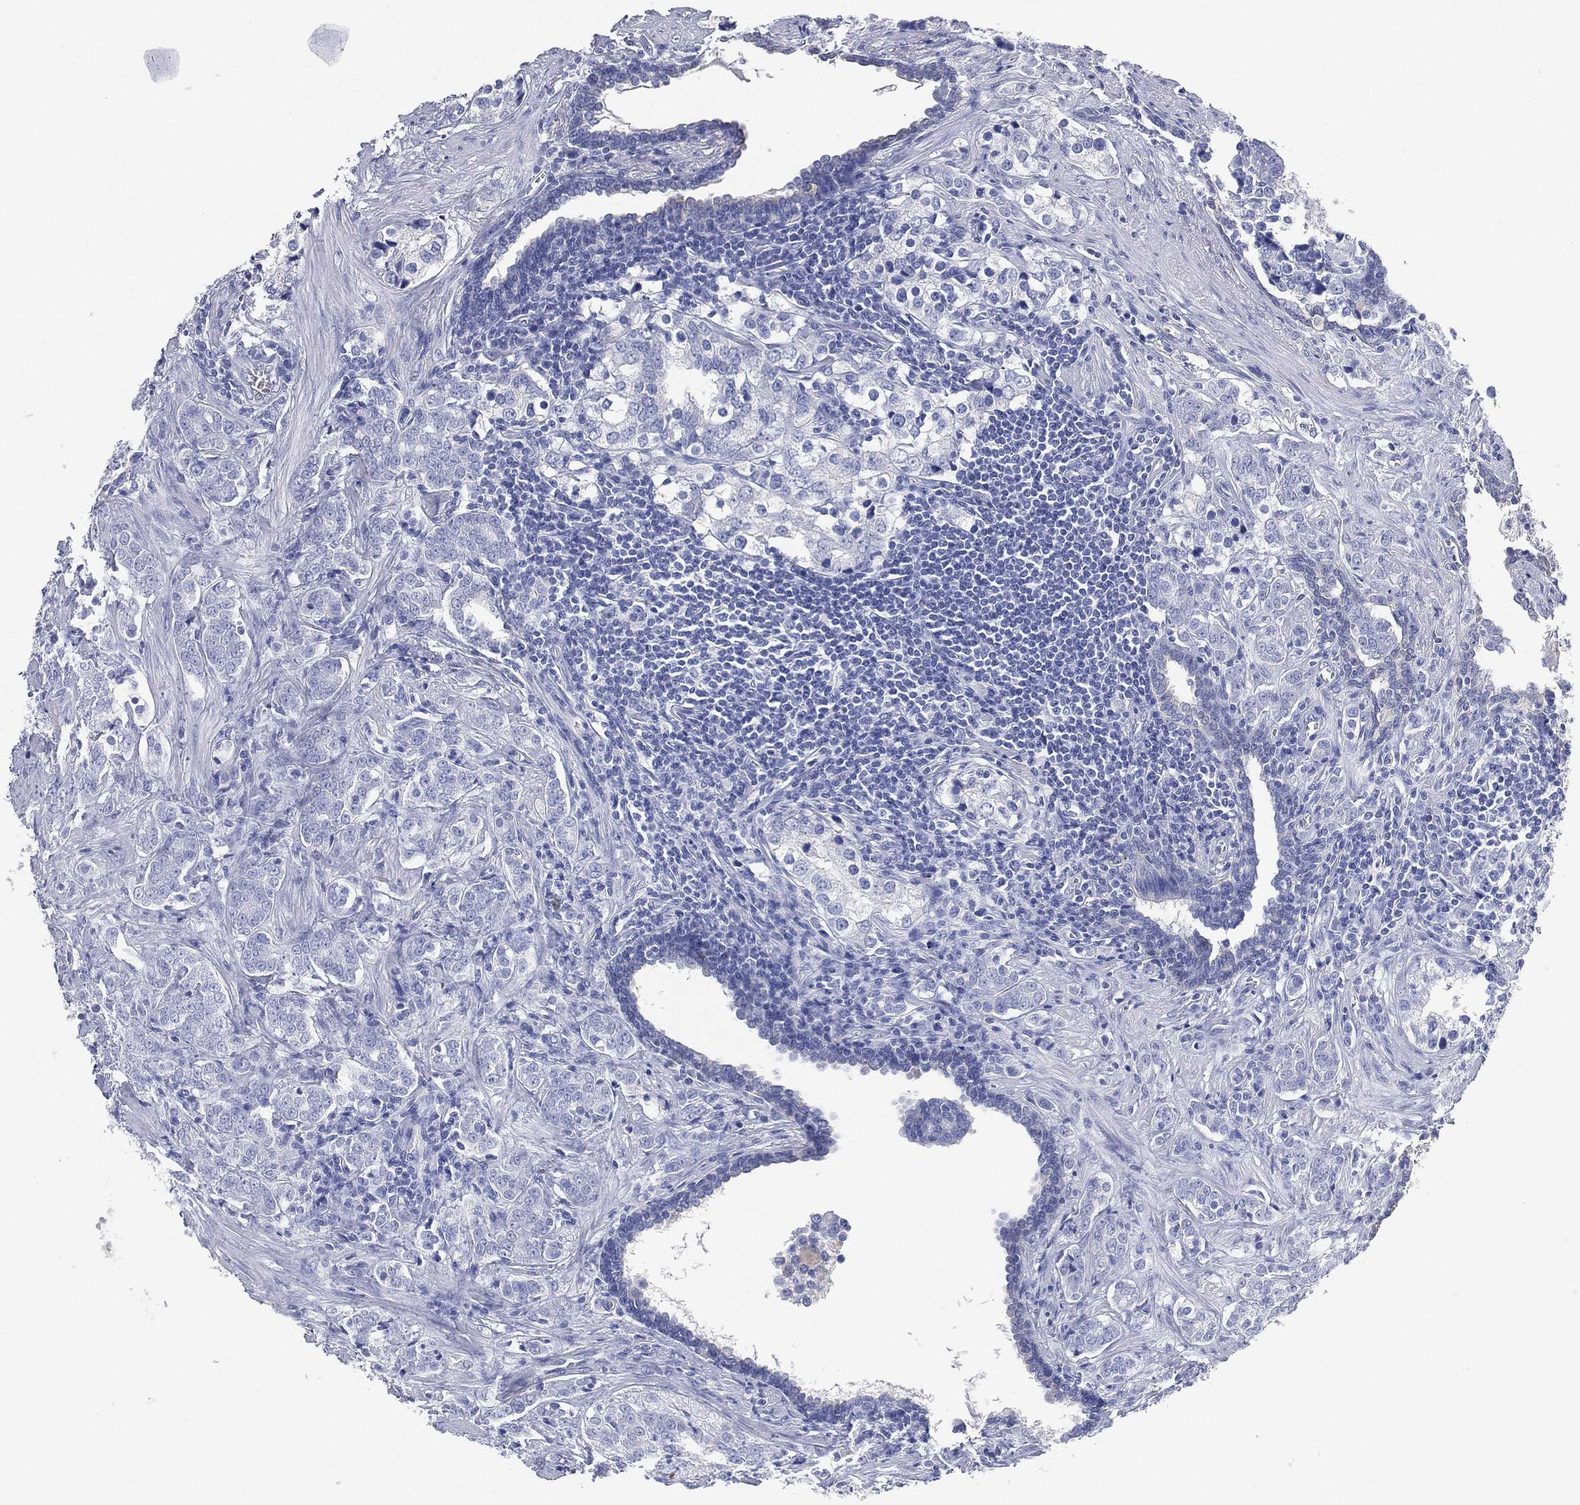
{"staining": {"intensity": "negative", "quantity": "none", "location": "none"}, "tissue": "prostate cancer", "cell_type": "Tumor cells", "image_type": "cancer", "snomed": [{"axis": "morphology", "description": "Adenocarcinoma, NOS"}, {"axis": "topography", "description": "Prostate and seminal vesicle, NOS"}], "caption": "Immunohistochemistry (IHC) micrograph of neoplastic tissue: human prostate adenocarcinoma stained with DAB reveals no significant protein staining in tumor cells. Nuclei are stained in blue.", "gene": "FMO1", "patient": {"sex": "male", "age": 63}}